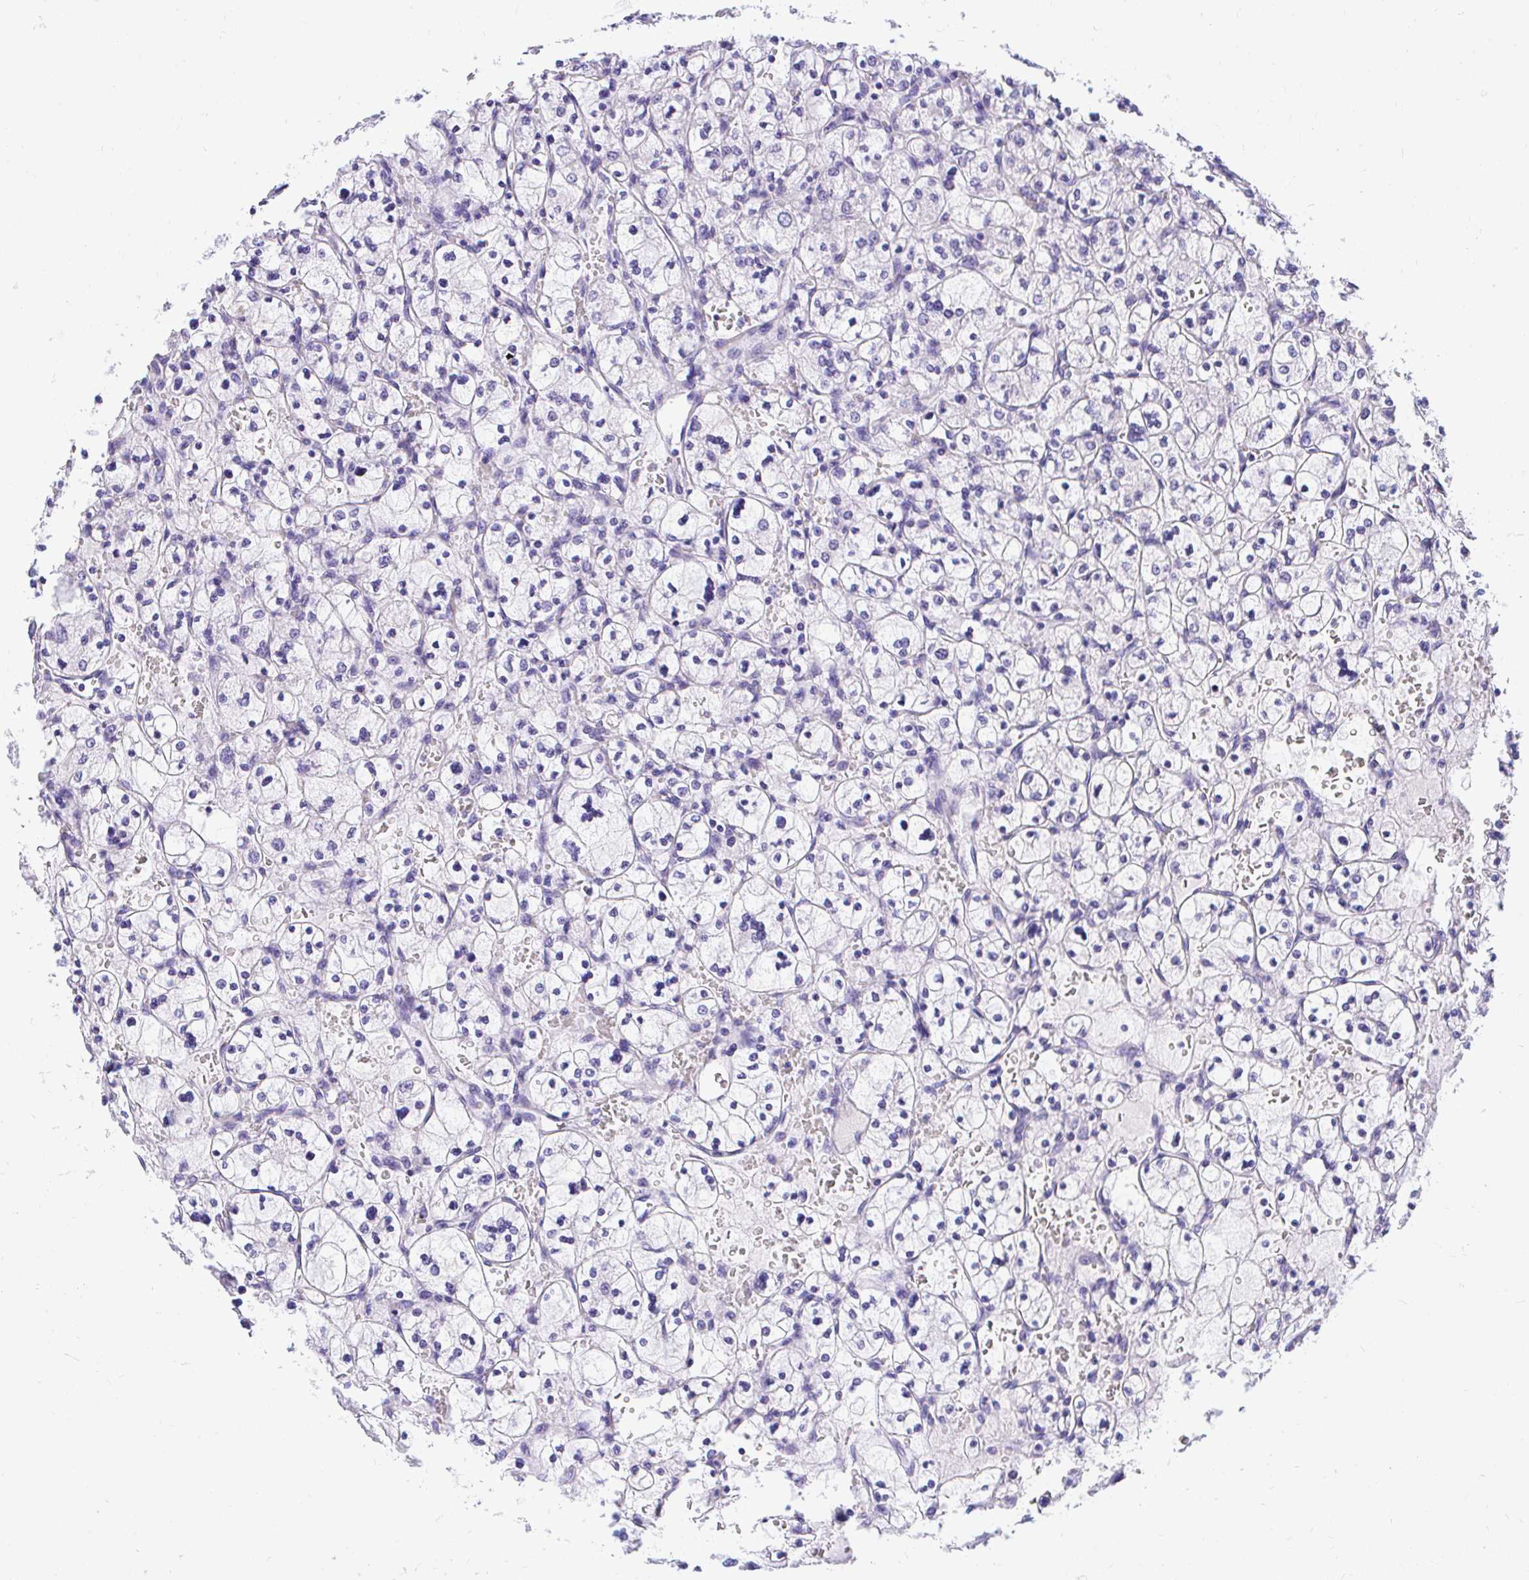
{"staining": {"intensity": "negative", "quantity": "none", "location": "none"}, "tissue": "renal cancer", "cell_type": "Tumor cells", "image_type": "cancer", "snomed": [{"axis": "morphology", "description": "Adenocarcinoma, NOS"}, {"axis": "topography", "description": "Kidney"}], "caption": "The histopathology image shows no significant positivity in tumor cells of renal adenocarcinoma.", "gene": "FATE1", "patient": {"sex": "female", "age": 83}}